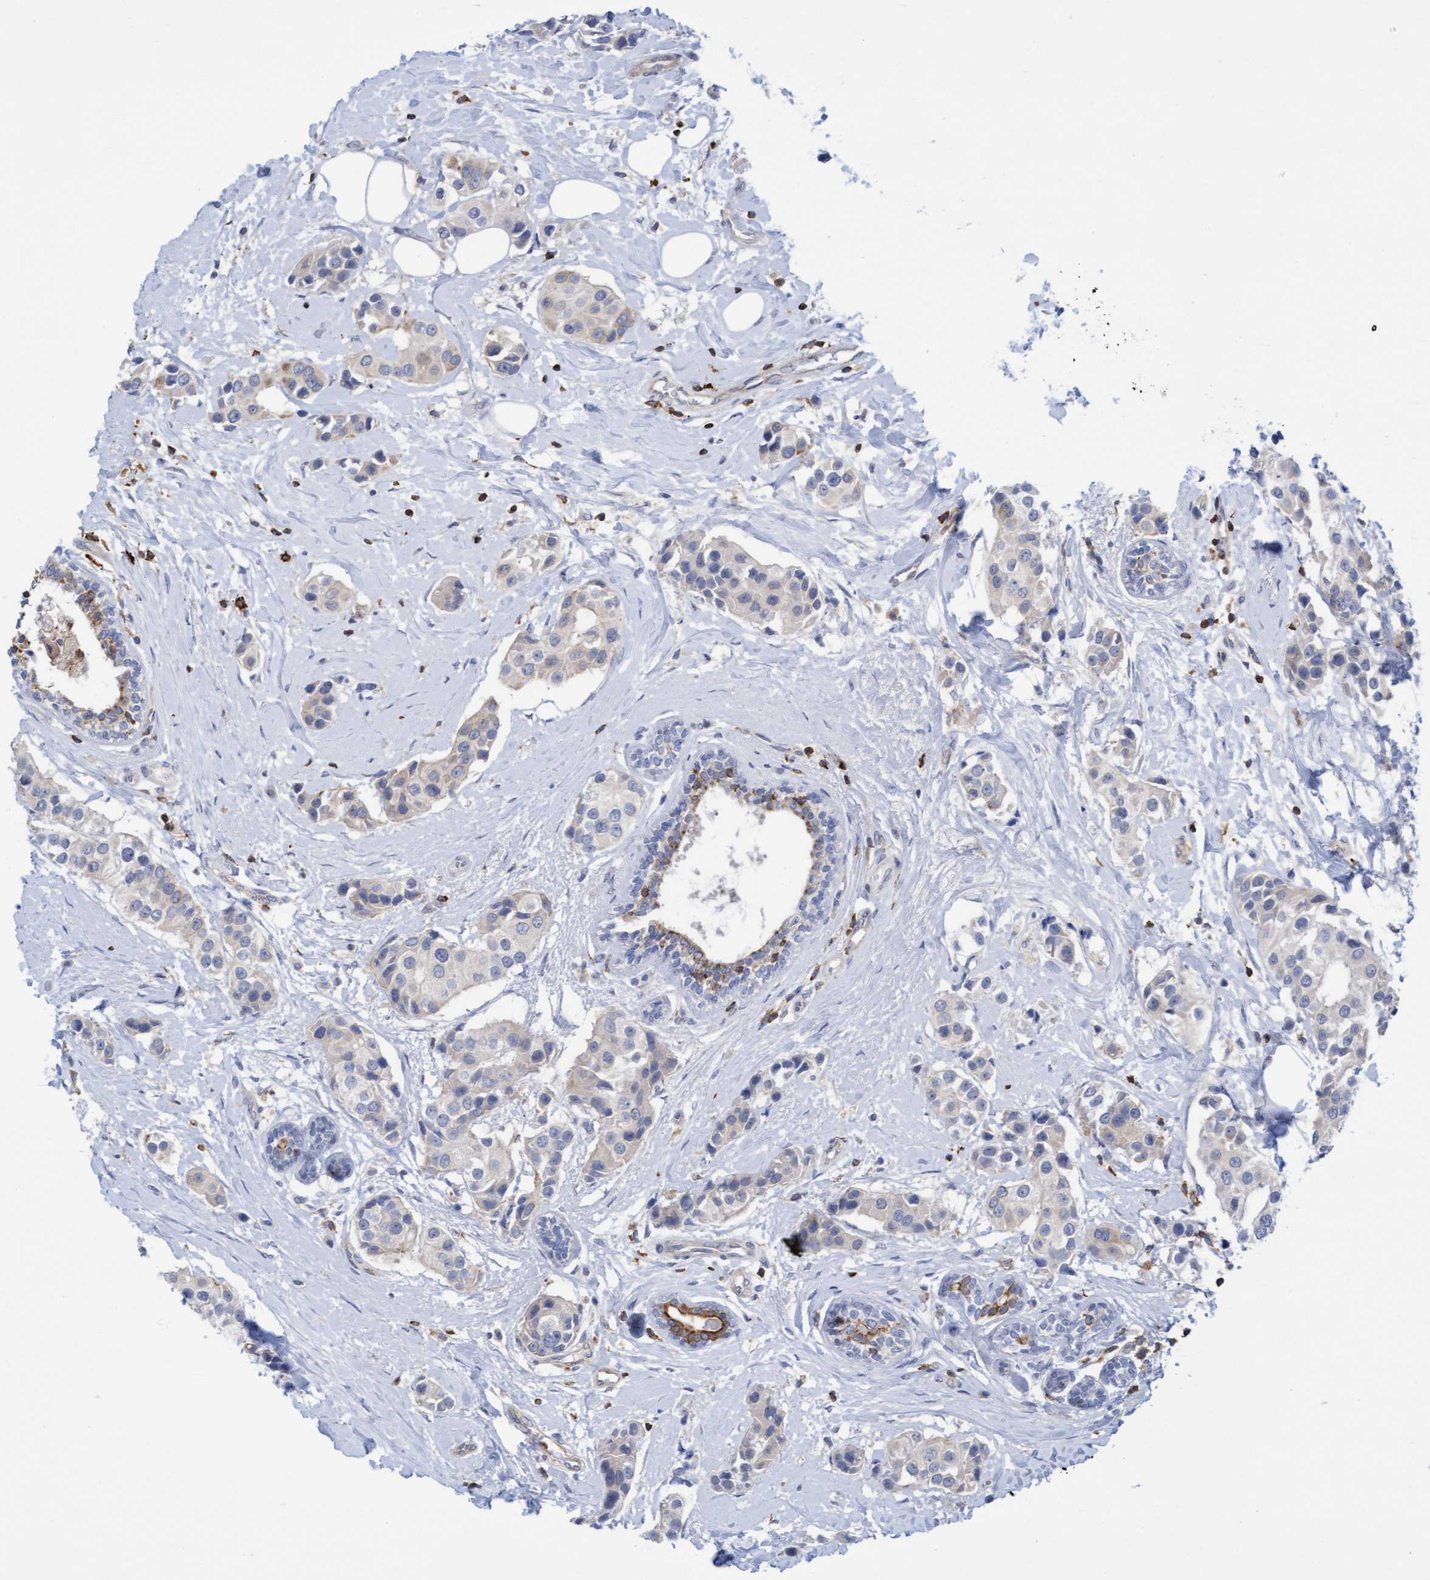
{"staining": {"intensity": "weak", "quantity": "<25%", "location": "cytoplasmic/membranous"}, "tissue": "breast cancer", "cell_type": "Tumor cells", "image_type": "cancer", "snomed": [{"axis": "morphology", "description": "Normal tissue, NOS"}, {"axis": "morphology", "description": "Duct carcinoma"}, {"axis": "topography", "description": "Breast"}], "caption": "DAB (3,3'-diaminobenzidine) immunohistochemical staining of human breast cancer (intraductal carcinoma) shows no significant staining in tumor cells.", "gene": "FNBP1", "patient": {"sex": "female", "age": 39}}